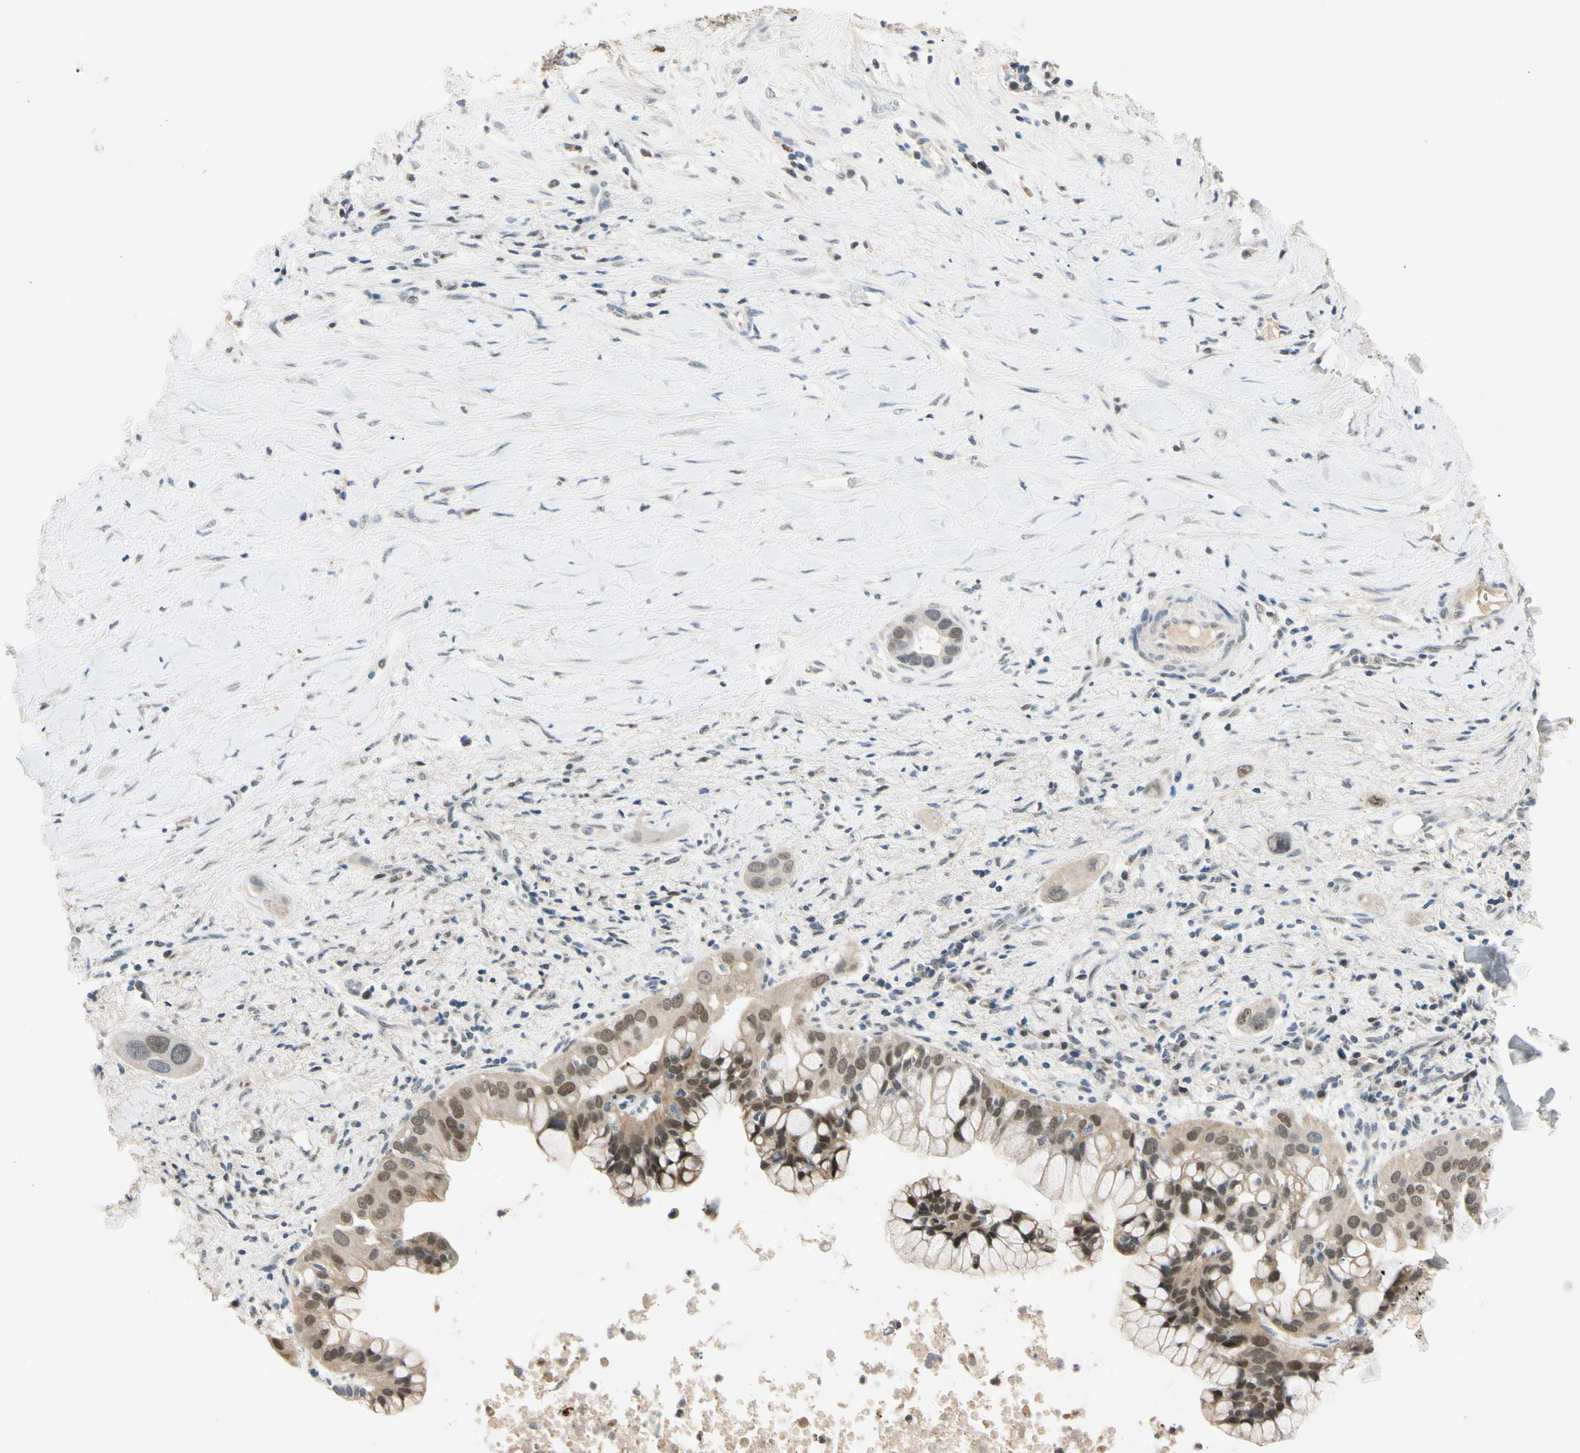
{"staining": {"intensity": "weak", "quantity": "25%-75%", "location": "nuclear"}, "tissue": "liver cancer", "cell_type": "Tumor cells", "image_type": "cancer", "snomed": [{"axis": "morphology", "description": "Cholangiocarcinoma"}, {"axis": "topography", "description": "Liver"}], "caption": "Weak nuclear staining is present in approximately 25%-75% of tumor cells in liver cancer.", "gene": "RIOX2", "patient": {"sex": "female", "age": 65}}